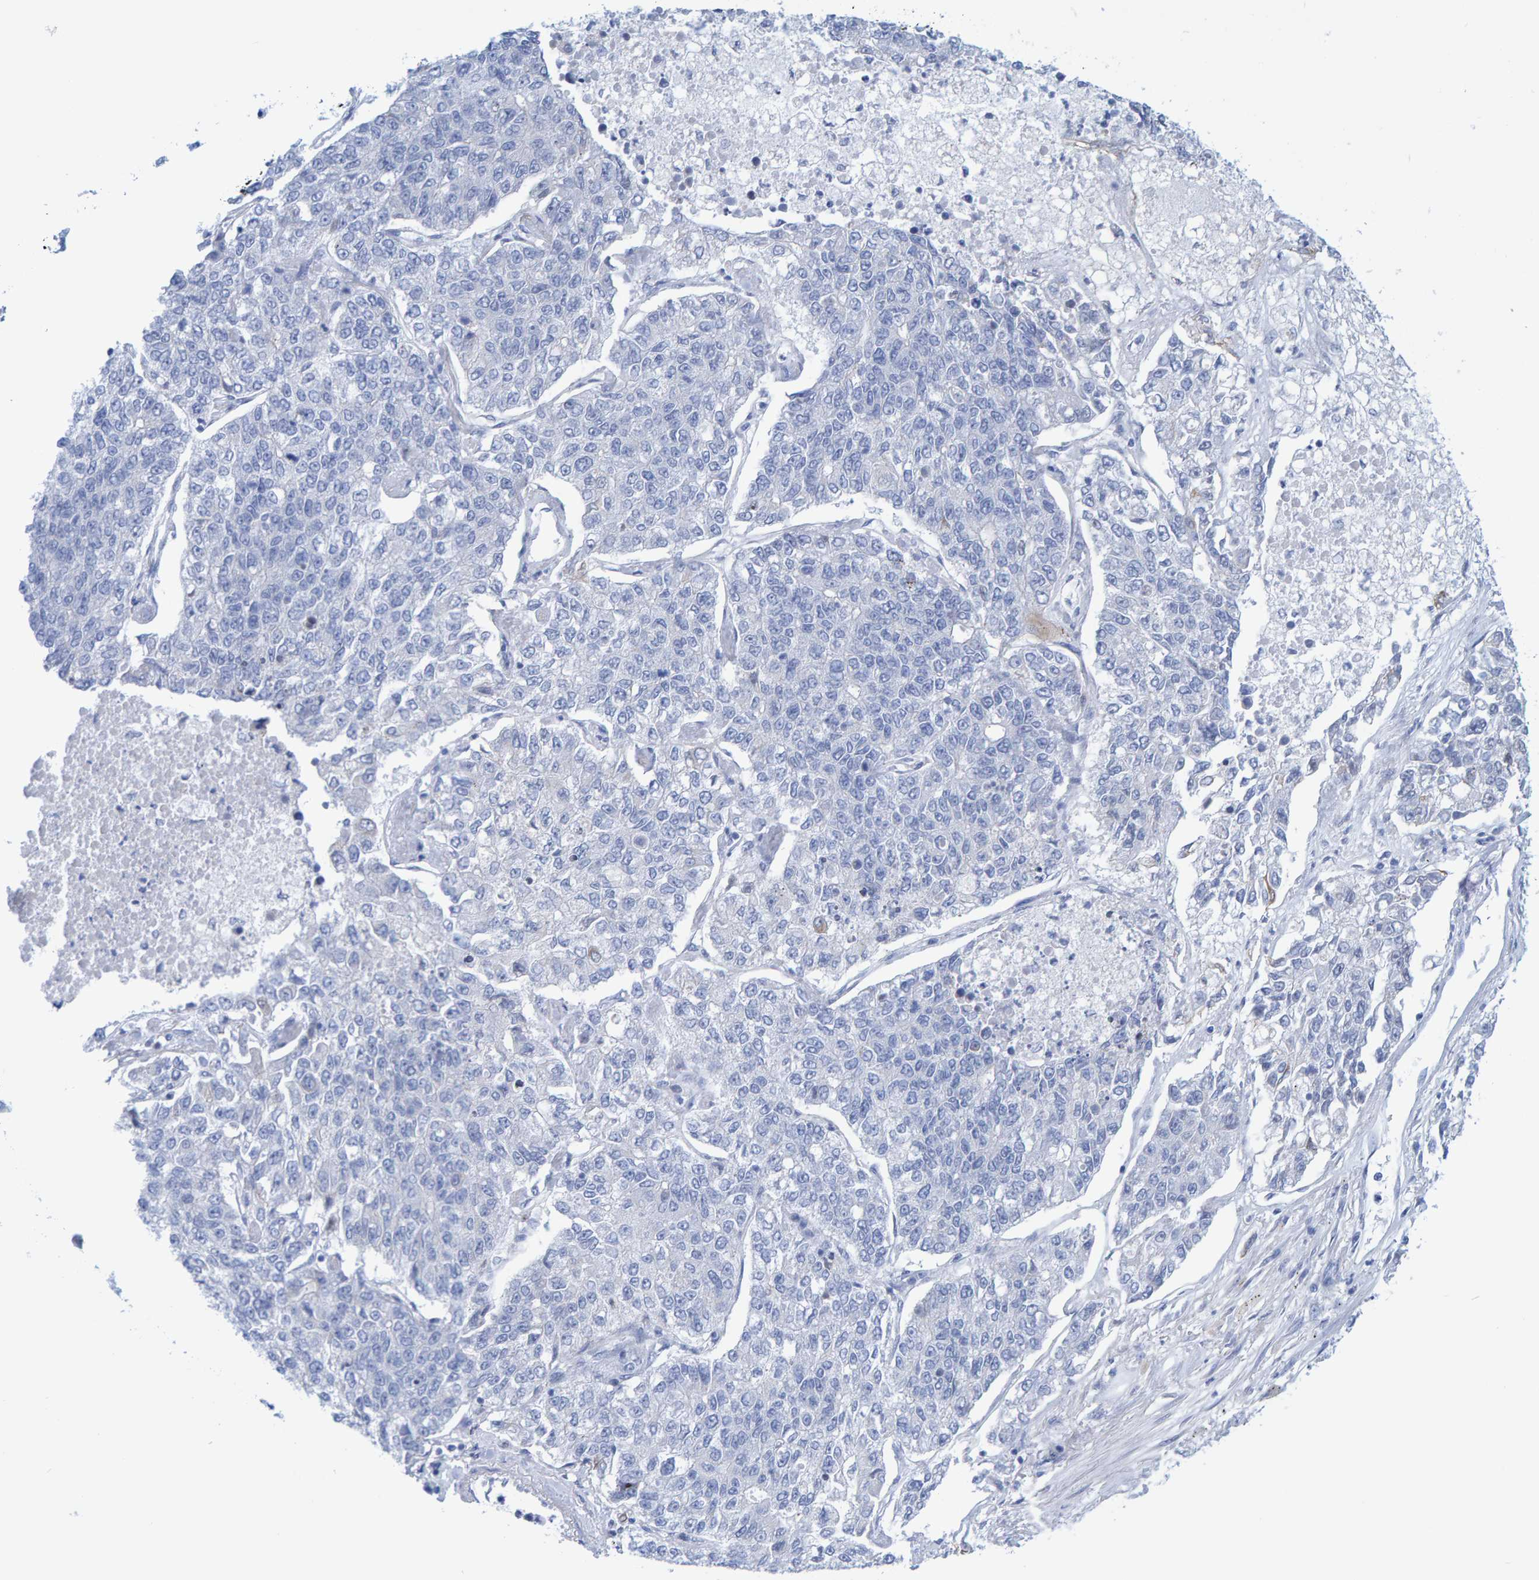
{"staining": {"intensity": "negative", "quantity": "none", "location": "none"}, "tissue": "lung cancer", "cell_type": "Tumor cells", "image_type": "cancer", "snomed": [{"axis": "morphology", "description": "Adenocarcinoma, NOS"}, {"axis": "topography", "description": "Lung"}], "caption": "A micrograph of human lung cancer is negative for staining in tumor cells.", "gene": "JAKMIP3", "patient": {"sex": "male", "age": 49}}